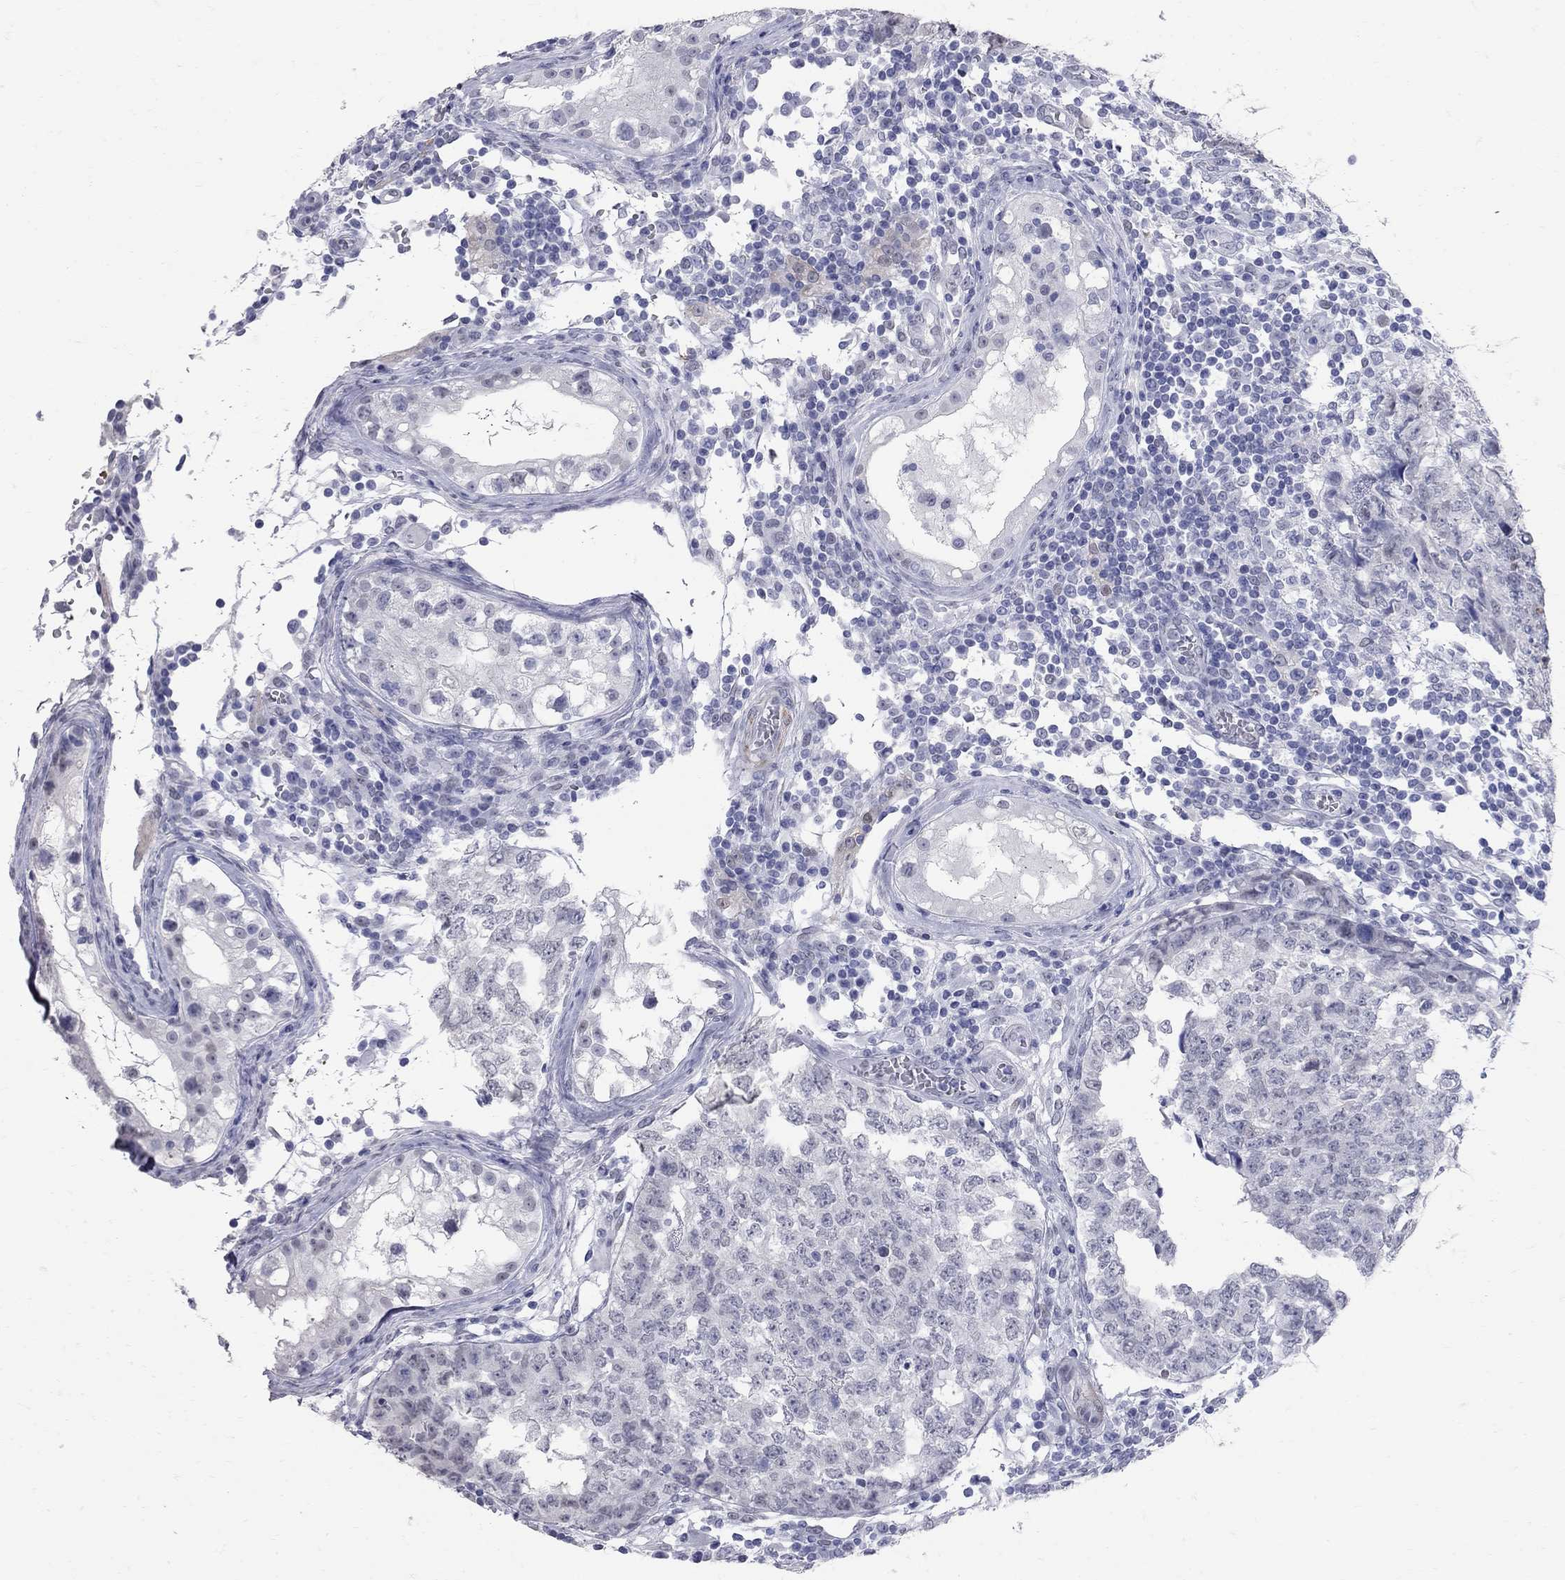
{"staining": {"intensity": "negative", "quantity": "none", "location": "none"}, "tissue": "testis cancer", "cell_type": "Tumor cells", "image_type": "cancer", "snomed": [{"axis": "morphology", "description": "Carcinoma, Embryonal, NOS"}, {"axis": "topography", "description": "Testis"}], "caption": "The IHC photomicrograph has no significant positivity in tumor cells of testis embryonal carcinoma tissue.", "gene": "BPIFB1", "patient": {"sex": "male", "age": 23}}